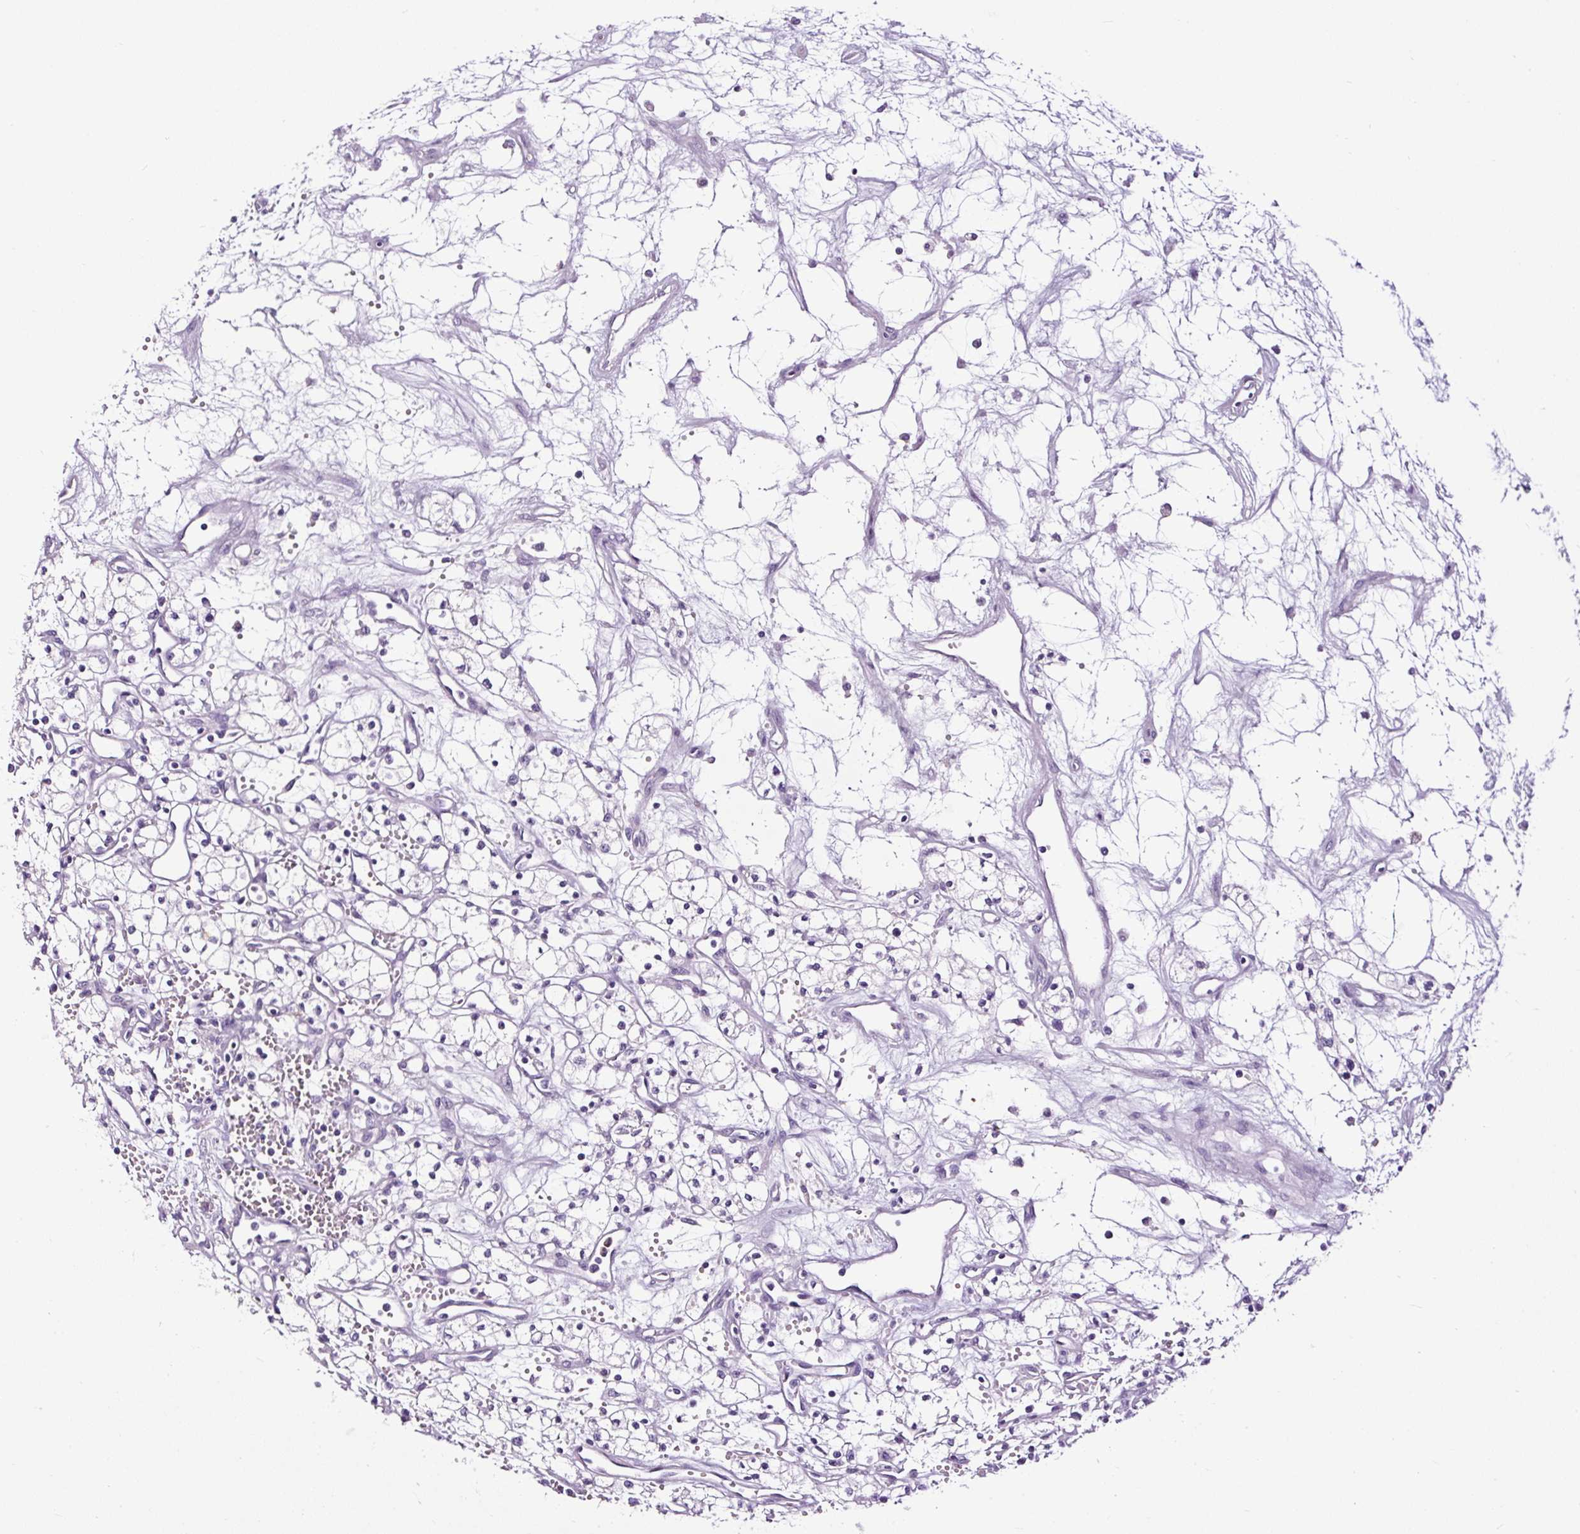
{"staining": {"intensity": "negative", "quantity": "none", "location": "none"}, "tissue": "renal cancer", "cell_type": "Tumor cells", "image_type": "cancer", "snomed": [{"axis": "morphology", "description": "Adenocarcinoma, NOS"}, {"axis": "topography", "description": "Kidney"}], "caption": "A high-resolution image shows IHC staining of renal cancer, which exhibits no significant staining in tumor cells.", "gene": "SLC7A8", "patient": {"sex": "male", "age": 59}}